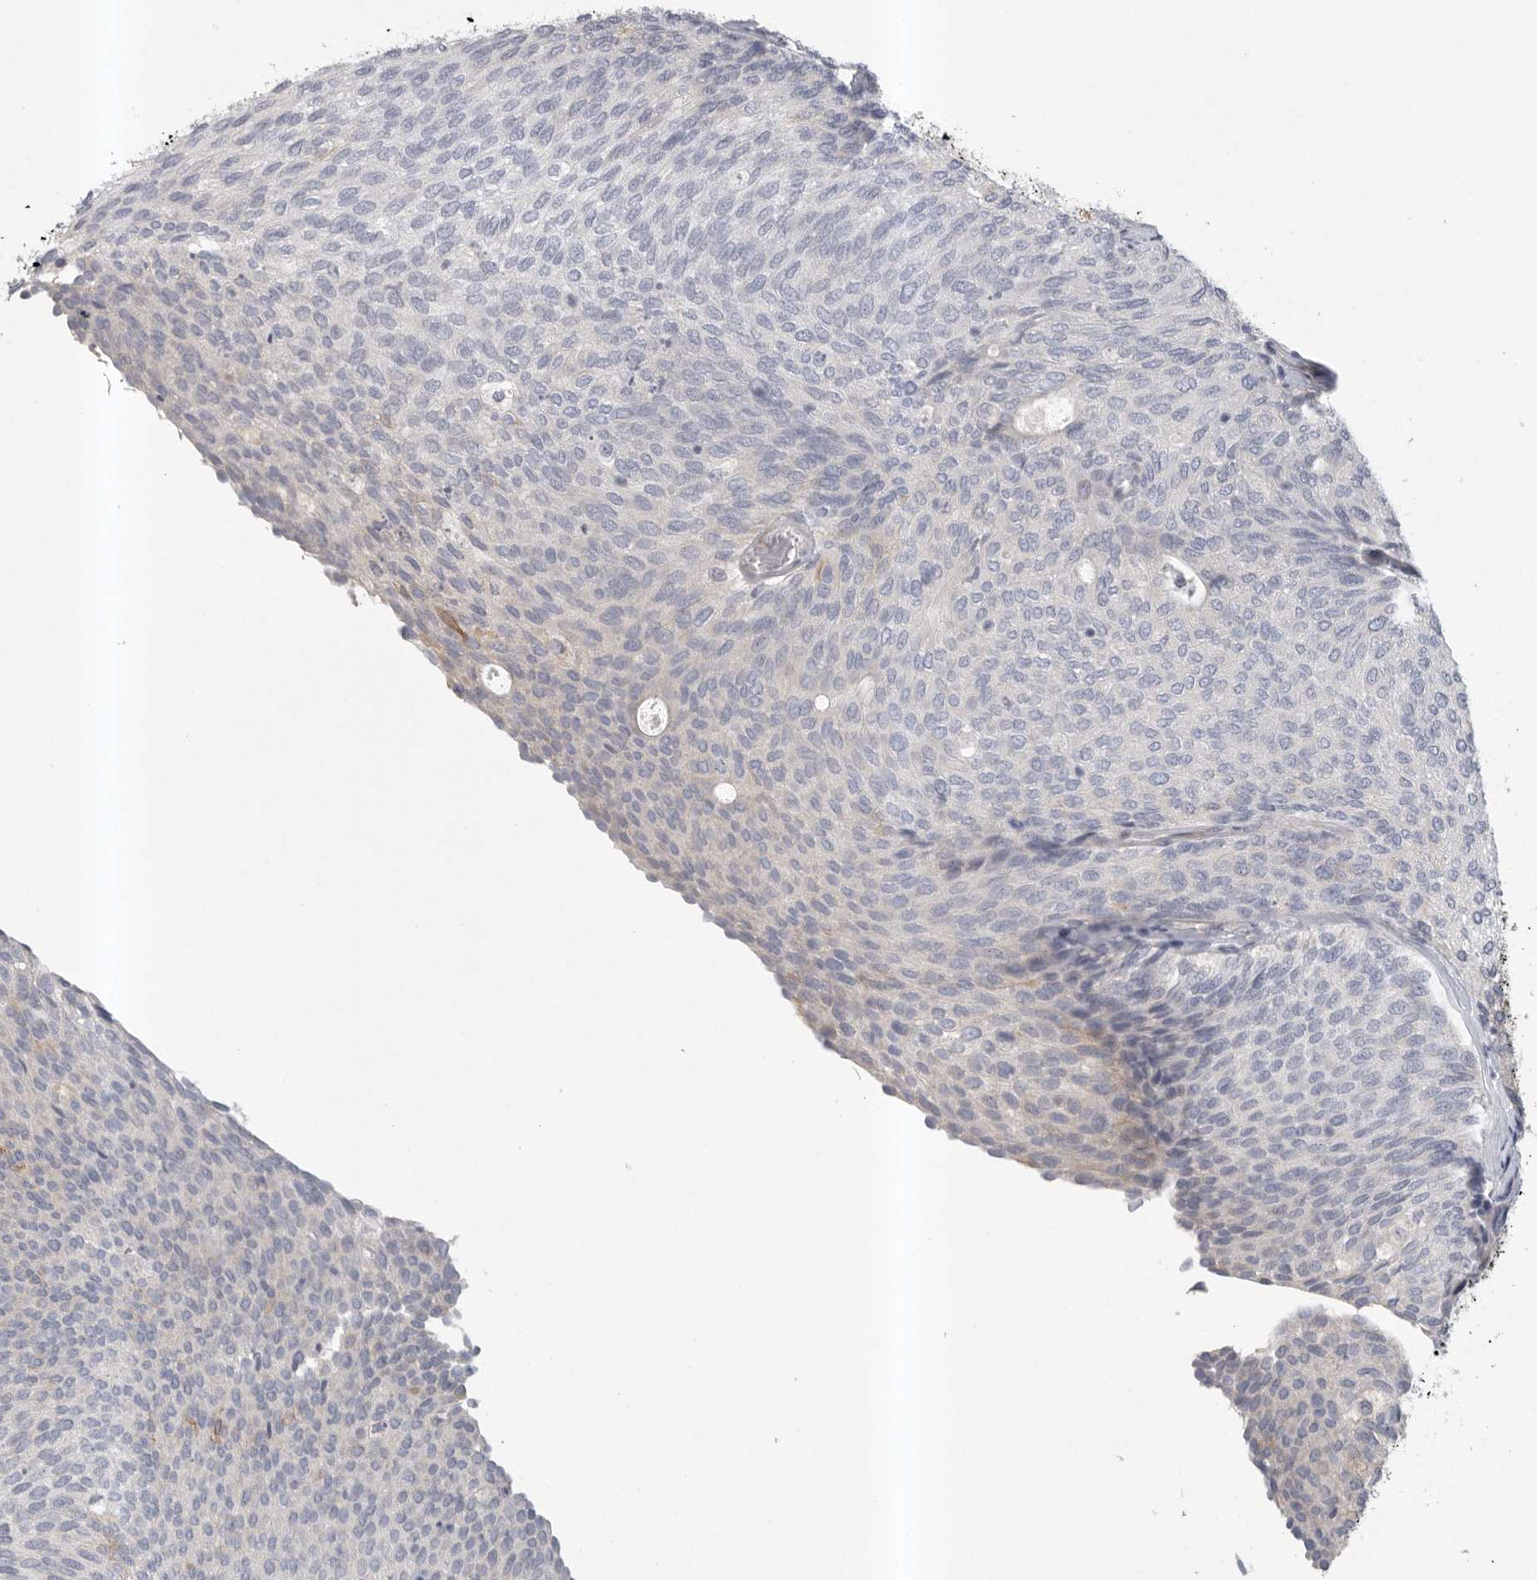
{"staining": {"intensity": "weak", "quantity": "<25%", "location": "cytoplasmic/membranous"}, "tissue": "urothelial cancer", "cell_type": "Tumor cells", "image_type": "cancer", "snomed": [{"axis": "morphology", "description": "Urothelial carcinoma, Low grade"}, {"axis": "topography", "description": "Urinary bladder"}], "caption": "This is a micrograph of immunohistochemistry (IHC) staining of urothelial carcinoma (low-grade), which shows no staining in tumor cells. Brightfield microscopy of IHC stained with DAB (3,3'-diaminobenzidine) (brown) and hematoxylin (blue), captured at high magnification.", "gene": "TMEM69", "patient": {"sex": "female", "age": 79}}